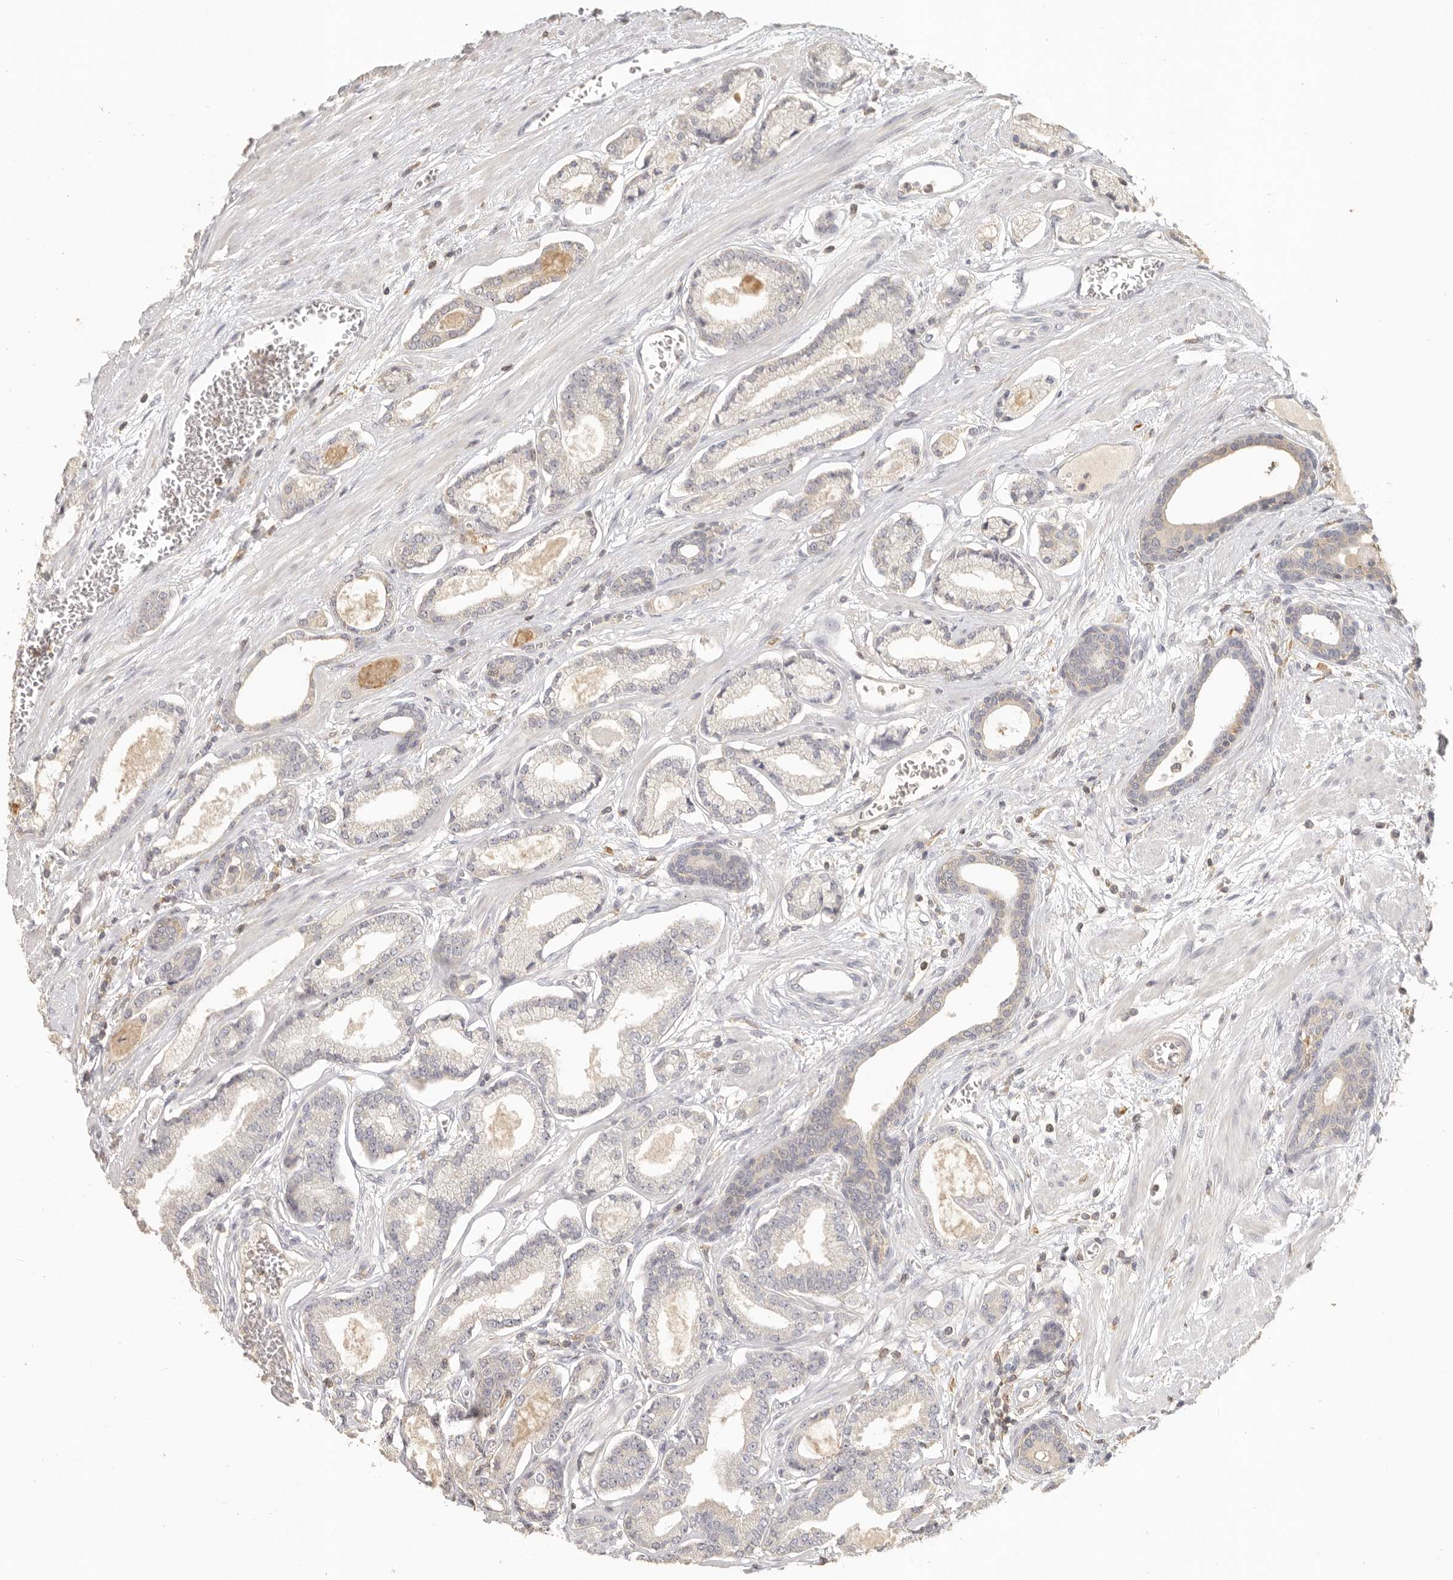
{"staining": {"intensity": "negative", "quantity": "none", "location": "none"}, "tissue": "prostate cancer", "cell_type": "Tumor cells", "image_type": "cancer", "snomed": [{"axis": "morphology", "description": "Adenocarcinoma, Low grade"}, {"axis": "topography", "description": "Prostate"}], "caption": "Tumor cells show no significant protein expression in prostate low-grade adenocarcinoma.", "gene": "CSK", "patient": {"sex": "male", "age": 60}}